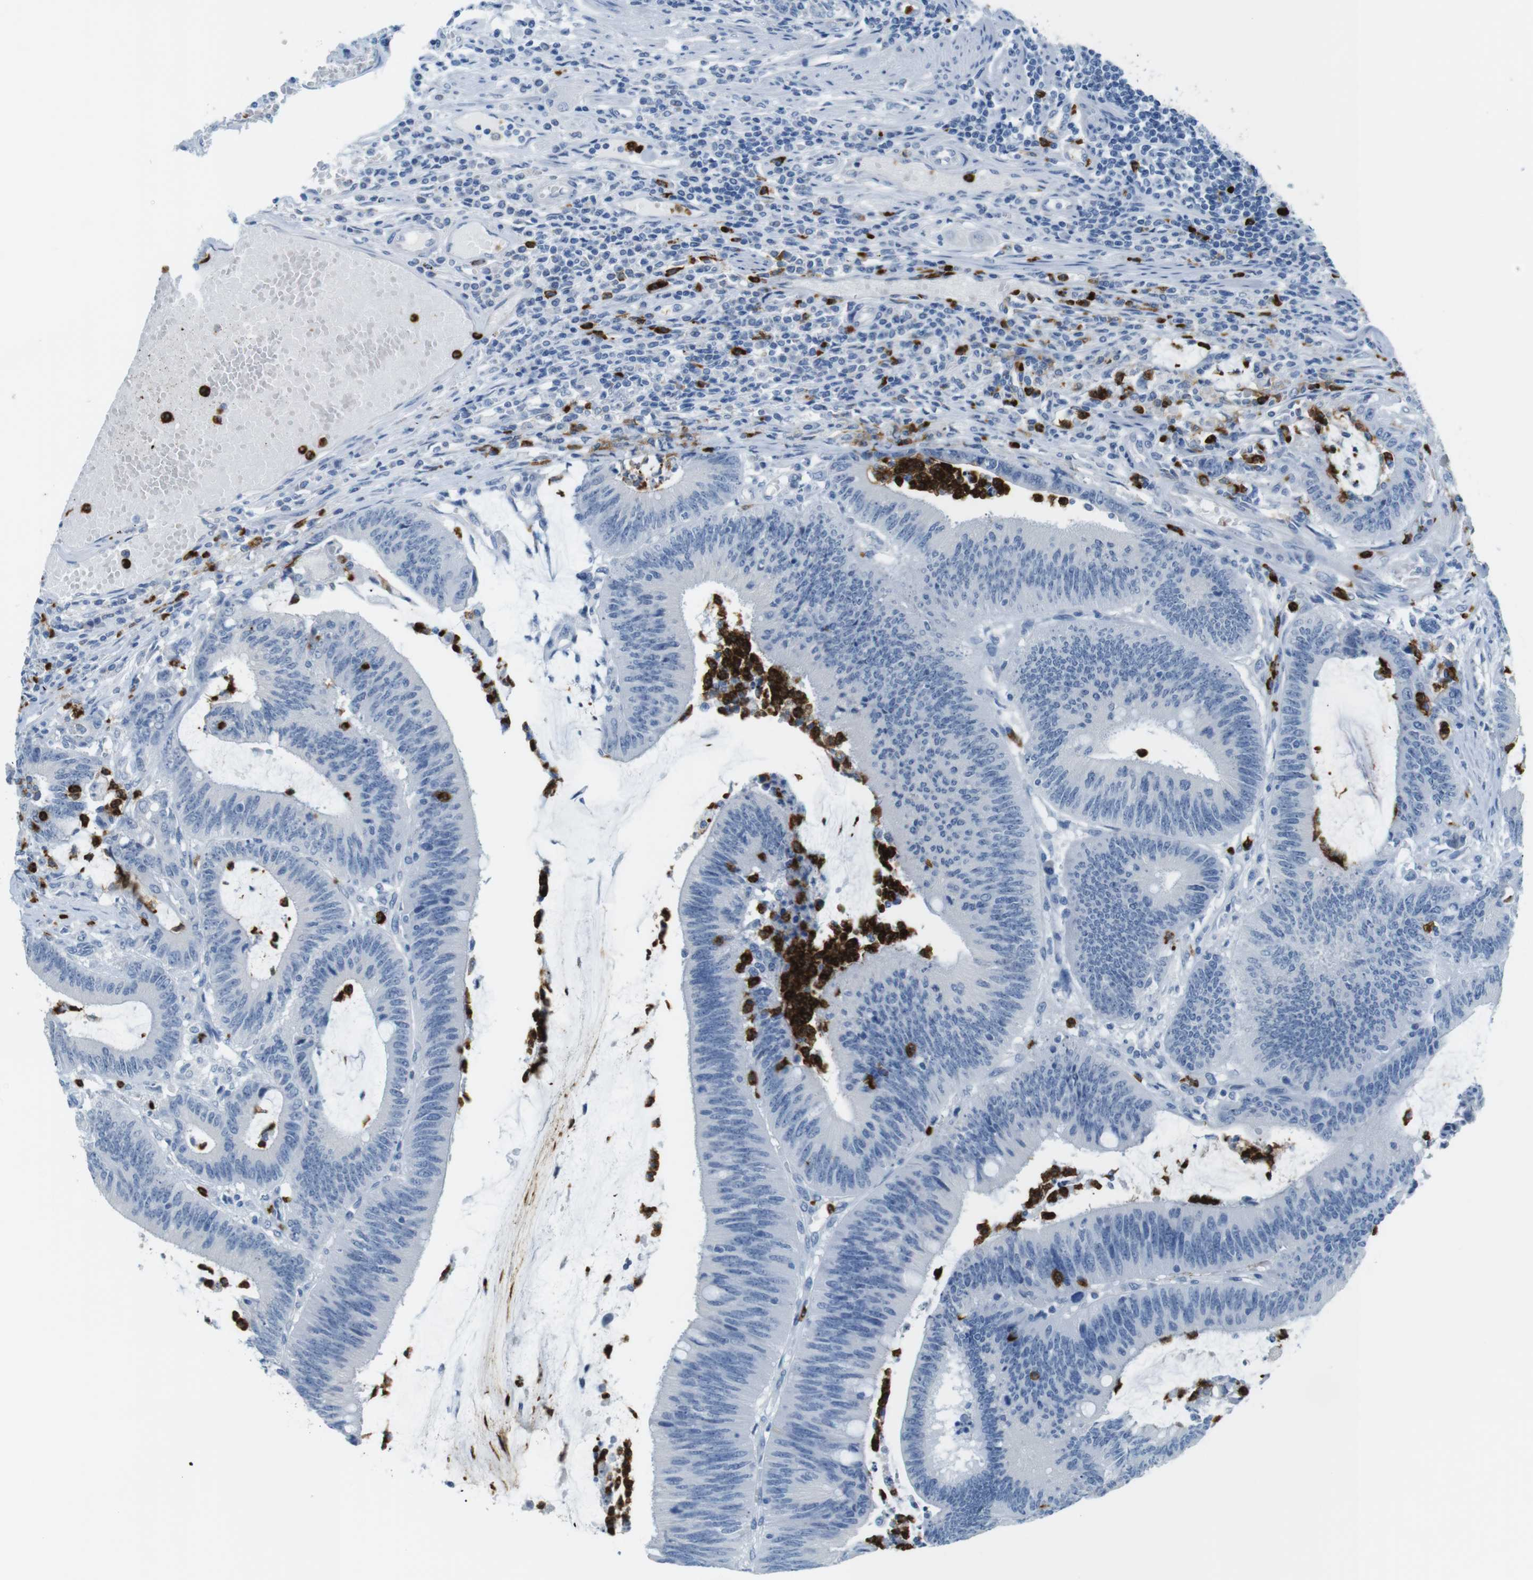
{"staining": {"intensity": "negative", "quantity": "none", "location": "none"}, "tissue": "colorectal cancer", "cell_type": "Tumor cells", "image_type": "cancer", "snomed": [{"axis": "morphology", "description": "Adenocarcinoma, NOS"}, {"axis": "topography", "description": "Rectum"}], "caption": "Tumor cells are negative for protein expression in human adenocarcinoma (colorectal).", "gene": "MCEMP1", "patient": {"sex": "female", "age": 66}}